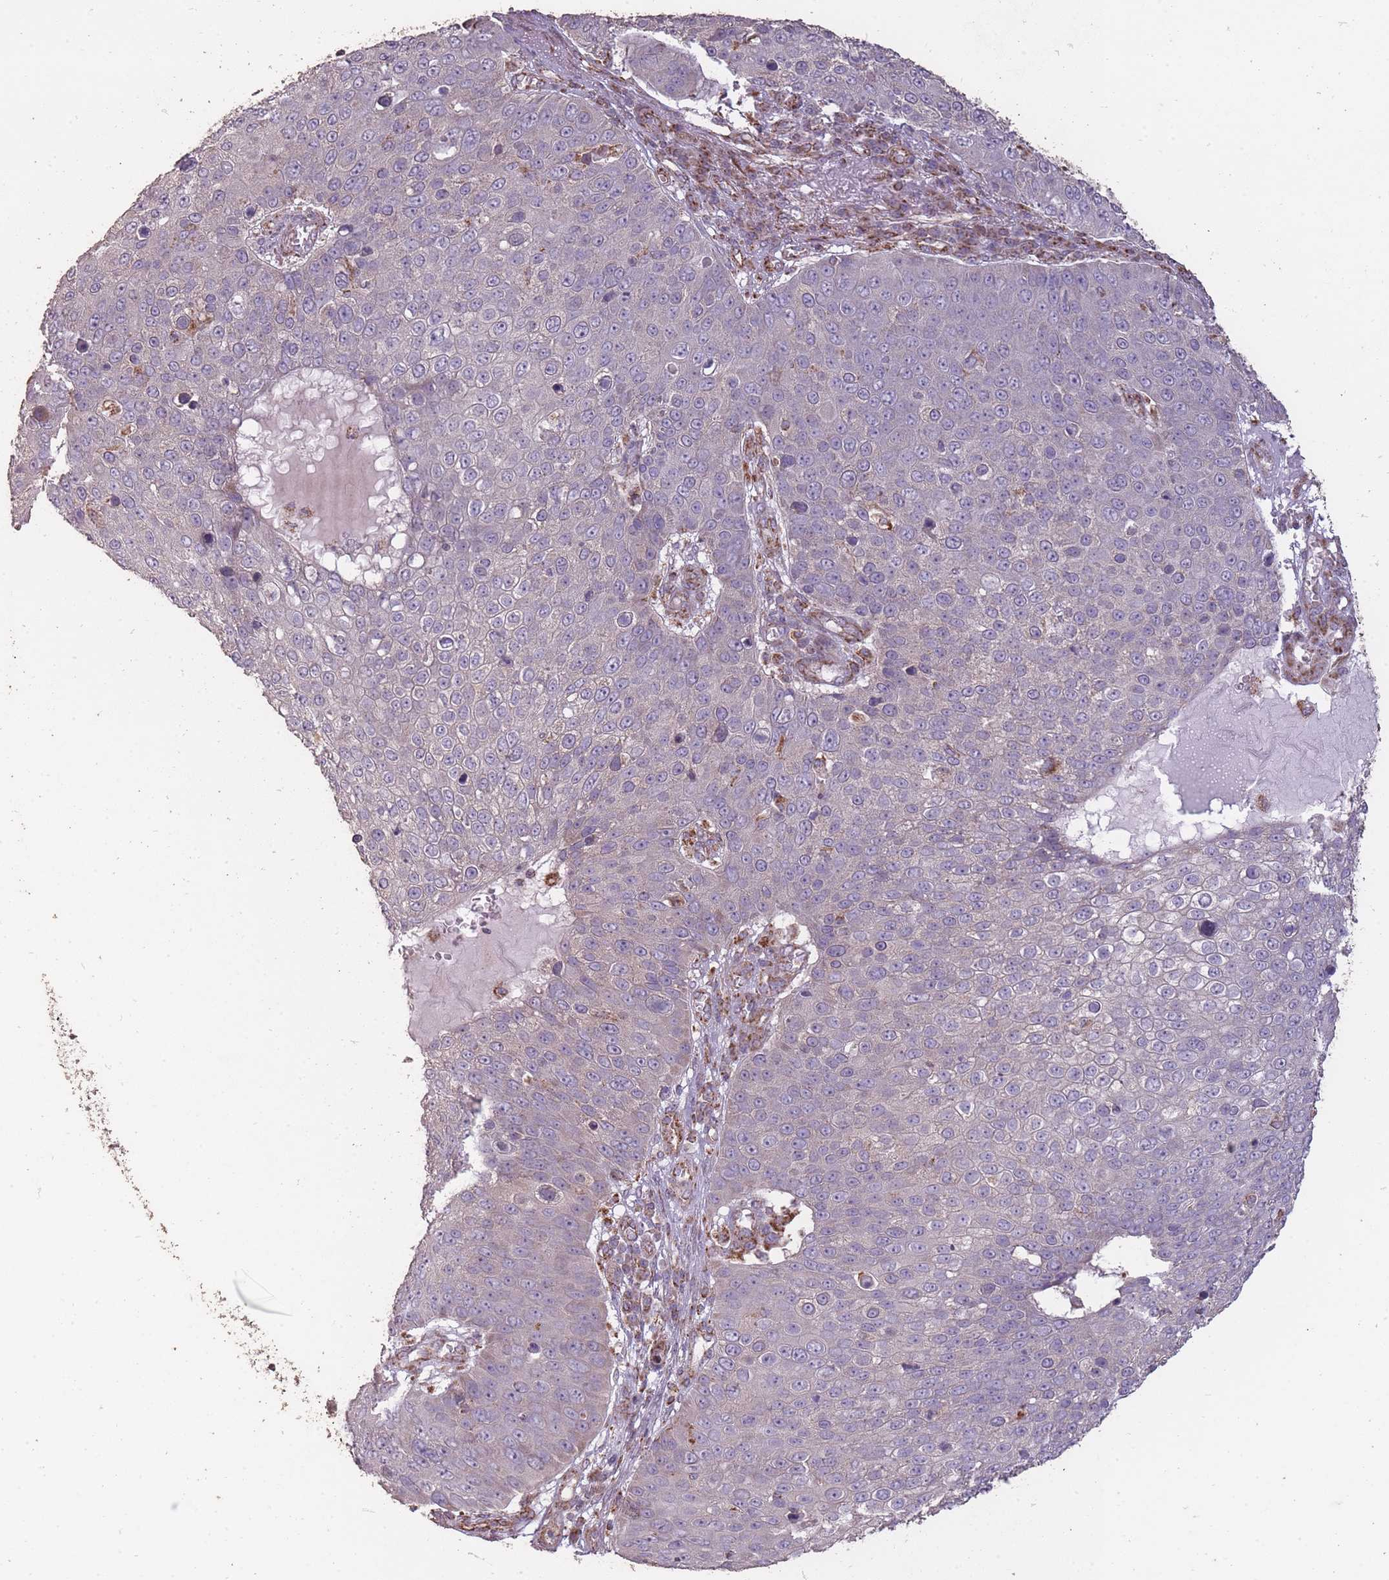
{"staining": {"intensity": "negative", "quantity": "none", "location": "none"}, "tissue": "skin cancer", "cell_type": "Tumor cells", "image_type": "cancer", "snomed": [{"axis": "morphology", "description": "Squamous cell carcinoma, NOS"}, {"axis": "topography", "description": "Skin"}], "caption": "IHC of human skin squamous cell carcinoma demonstrates no expression in tumor cells.", "gene": "CNOT8", "patient": {"sex": "male", "age": 71}}